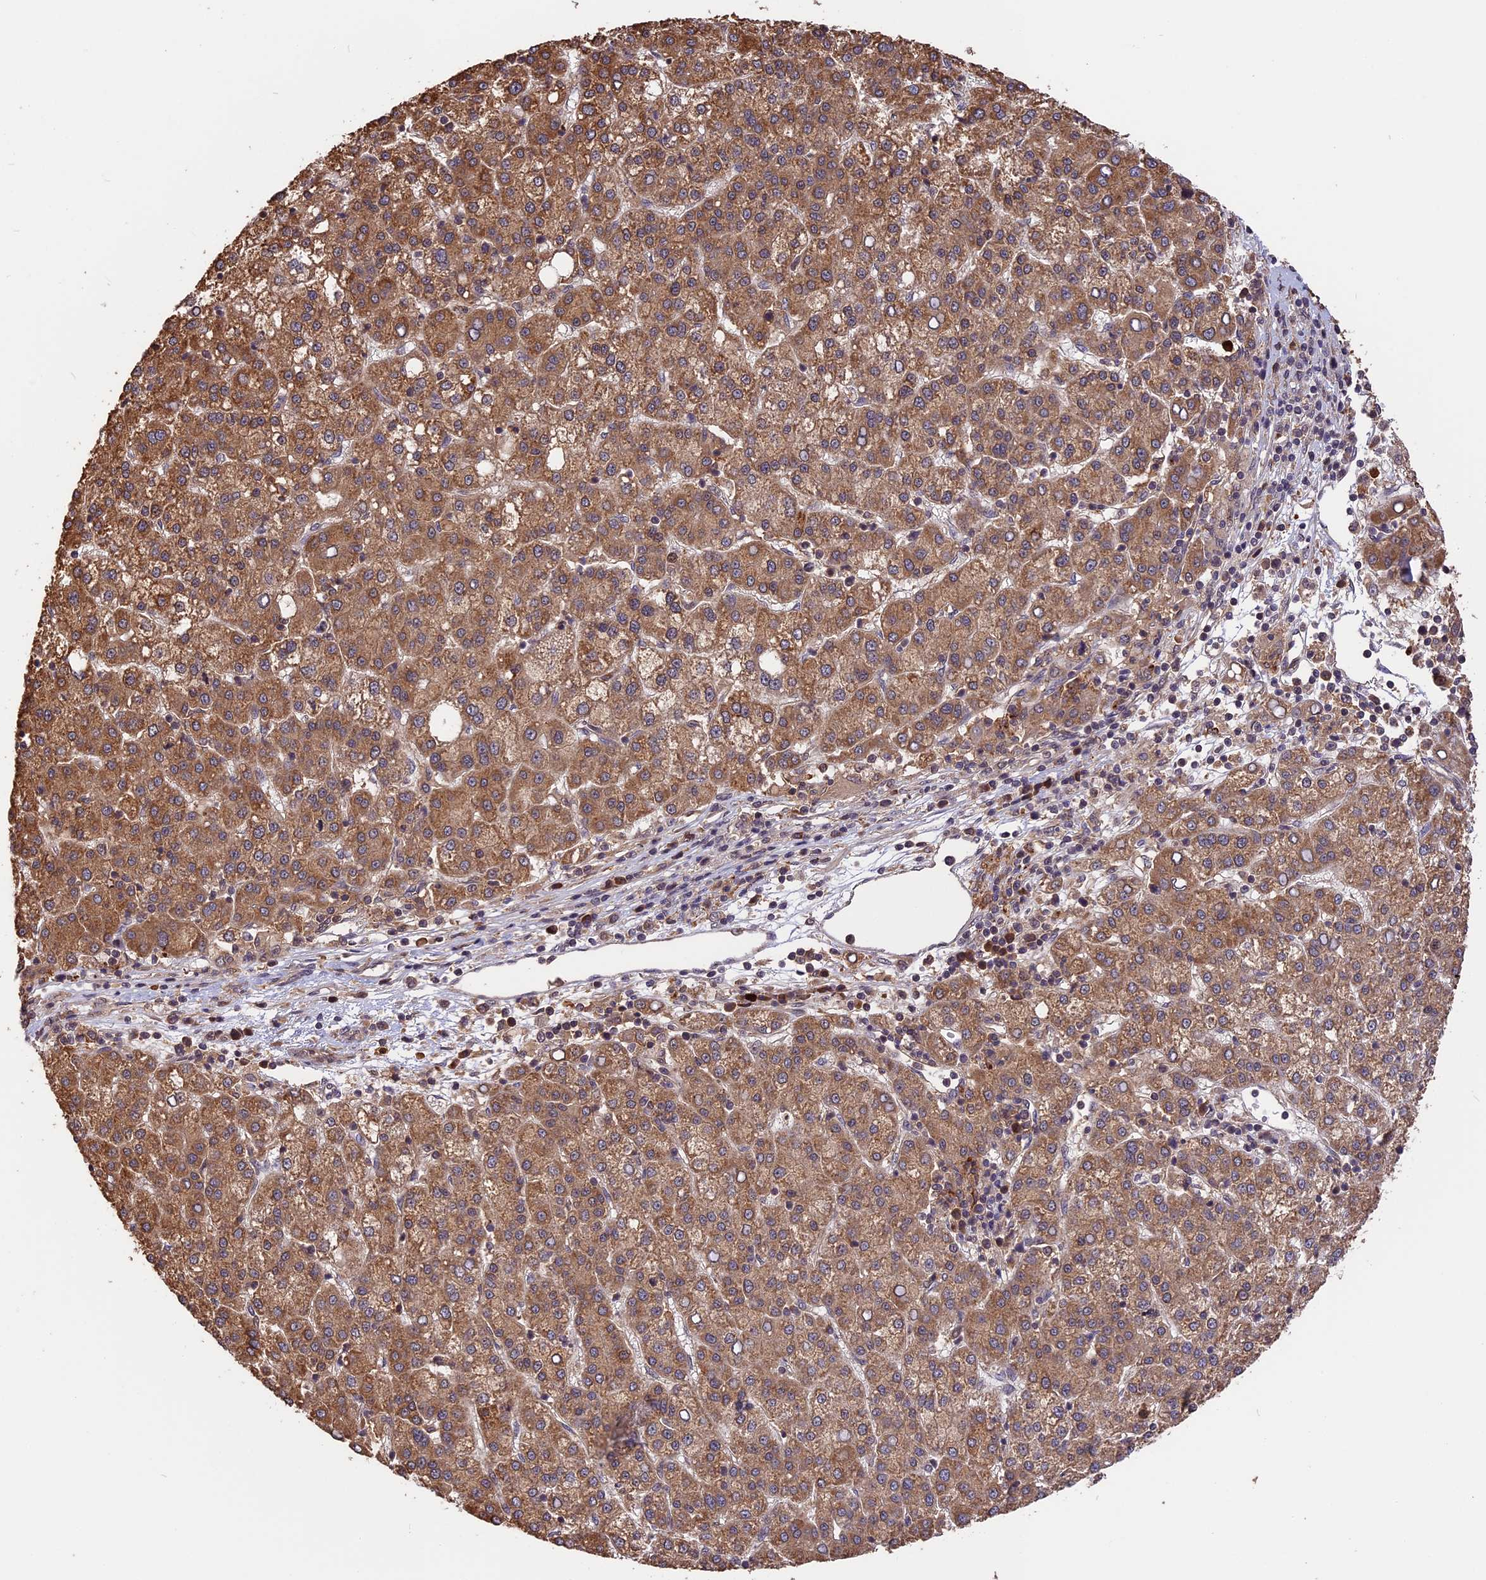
{"staining": {"intensity": "moderate", "quantity": ">75%", "location": "cytoplasmic/membranous"}, "tissue": "liver cancer", "cell_type": "Tumor cells", "image_type": "cancer", "snomed": [{"axis": "morphology", "description": "Carcinoma, Hepatocellular, NOS"}, {"axis": "topography", "description": "Liver"}], "caption": "Hepatocellular carcinoma (liver) stained for a protein exhibits moderate cytoplasmic/membranous positivity in tumor cells. (Brightfield microscopy of DAB IHC at high magnification).", "gene": "ESCO1", "patient": {"sex": "female", "age": 58}}